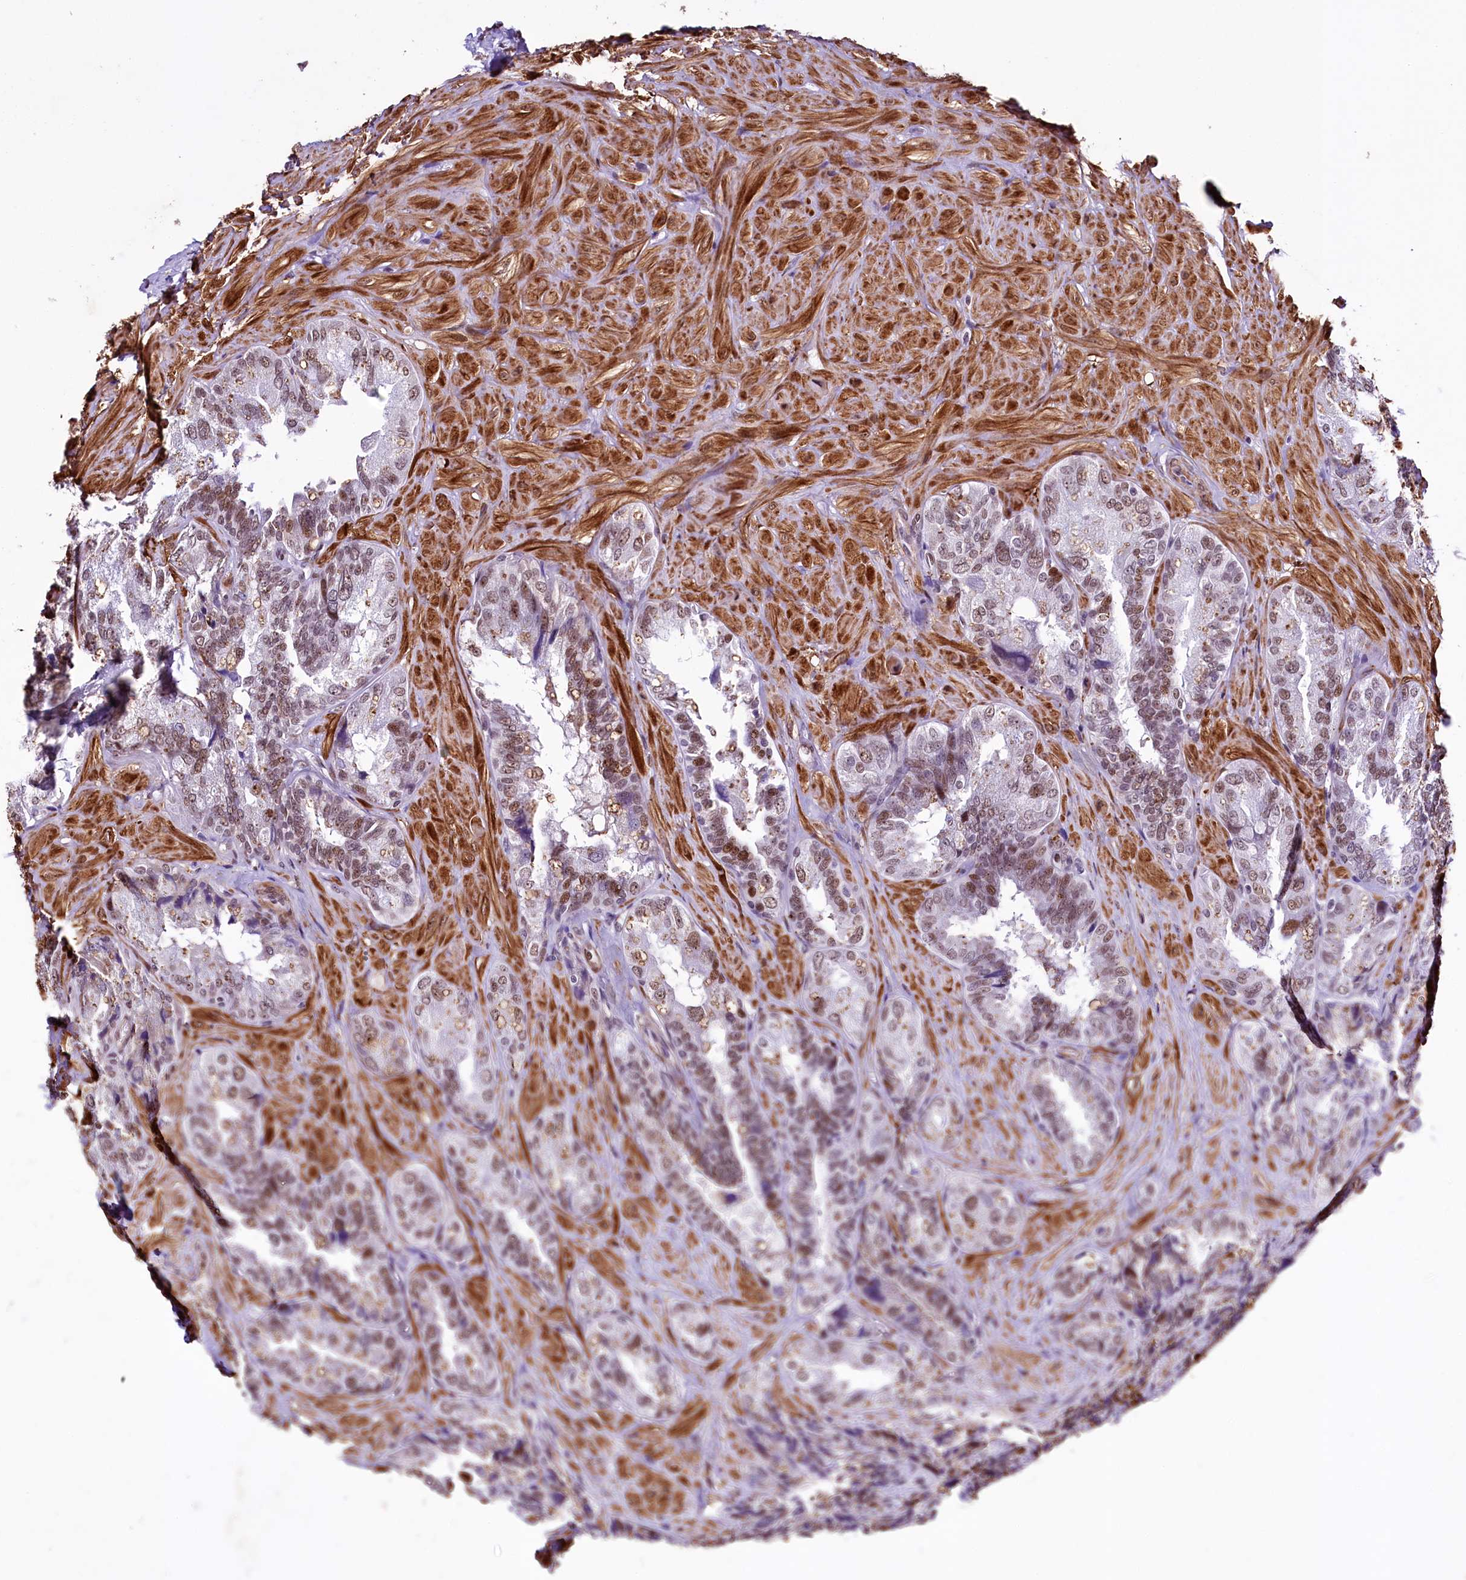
{"staining": {"intensity": "moderate", "quantity": "25%-75%", "location": "nuclear"}, "tissue": "seminal vesicle", "cell_type": "Glandular cells", "image_type": "normal", "snomed": [{"axis": "morphology", "description": "Normal tissue, NOS"}, {"axis": "topography", "description": "Prostate and seminal vesicle, NOS"}, {"axis": "topography", "description": "Prostate"}, {"axis": "topography", "description": "Seminal veicle"}], "caption": "IHC photomicrograph of unremarkable human seminal vesicle stained for a protein (brown), which exhibits medium levels of moderate nuclear staining in approximately 25%-75% of glandular cells.", "gene": "SAMD10", "patient": {"sex": "male", "age": 67}}